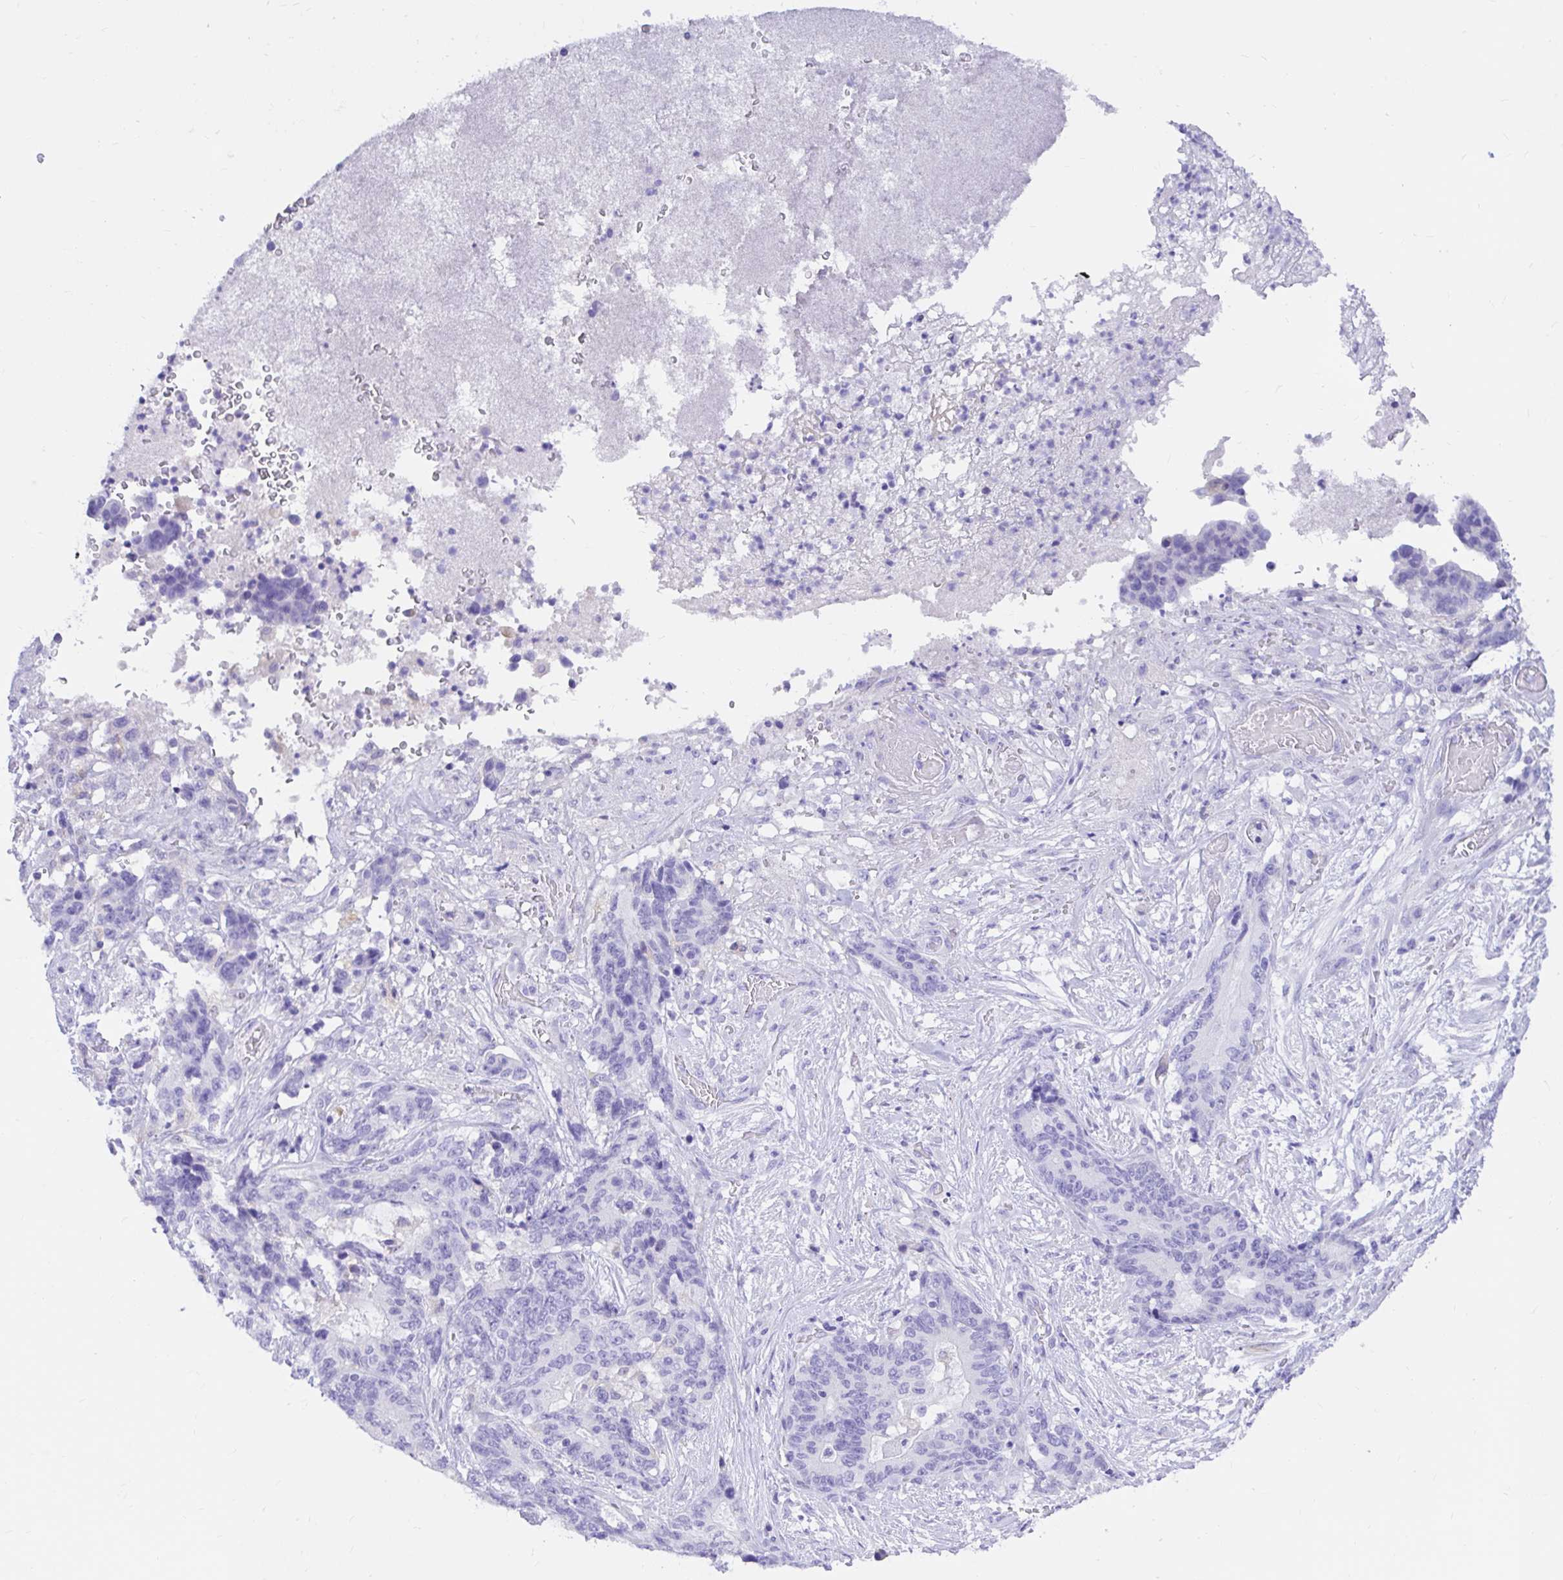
{"staining": {"intensity": "negative", "quantity": "none", "location": "none"}, "tissue": "stomach cancer", "cell_type": "Tumor cells", "image_type": "cancer", "snomed": [{"axis": "morphology", "description": "Normal tissue, NOS"}, {"axis": "morphology", "description": "Adenocarcinoma, NOS"}, {"axis": "topography", "description": "Stomach"}], "caption": "A histopathology image of human adenocarcinoma (stomach) is negative for staining in tumor cells.", "gene": "BACE2", "patient": {"sex": "female", "age": 64}}